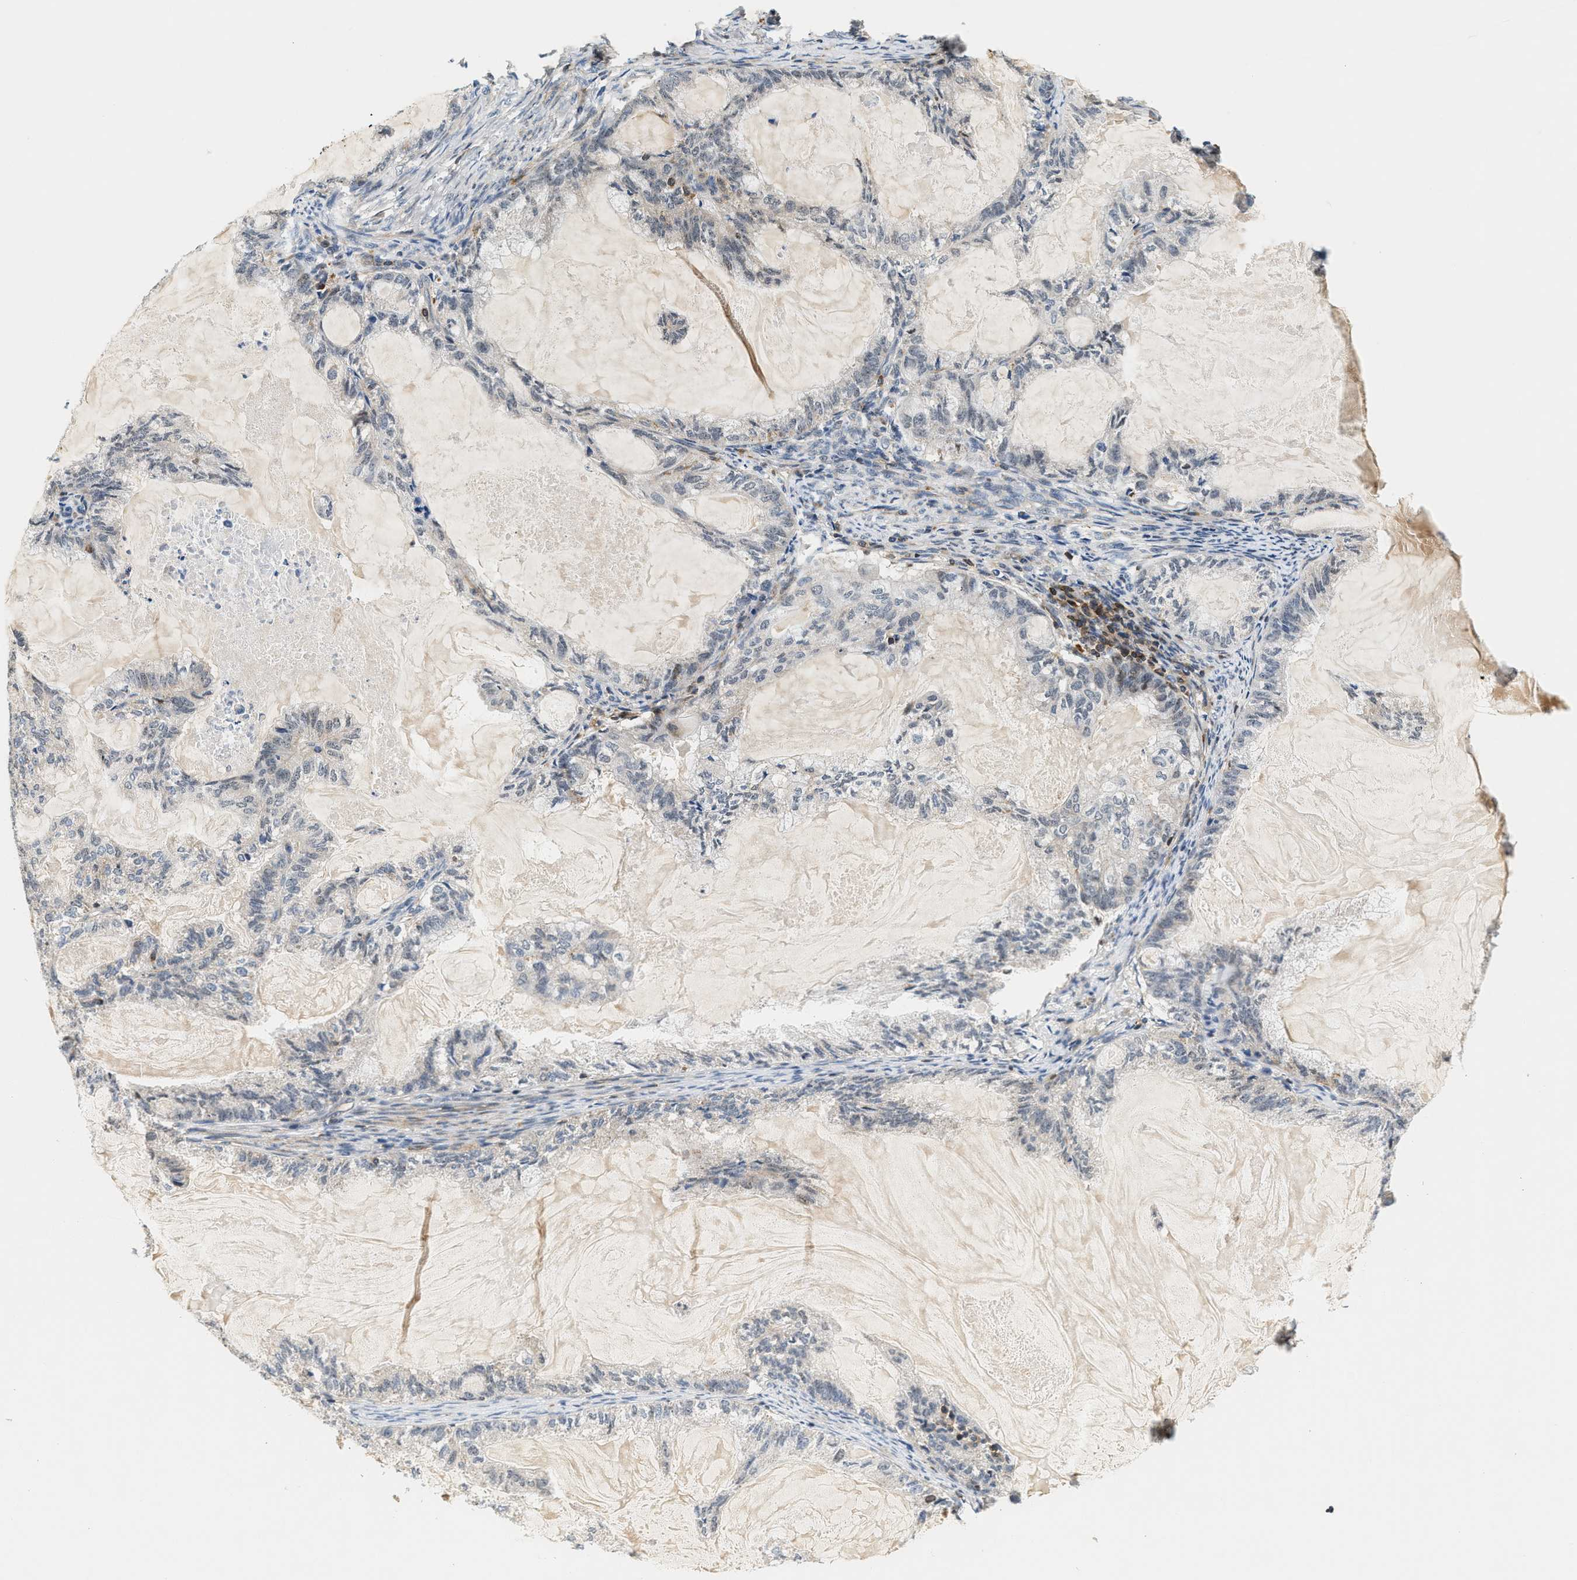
{"staining": {"intensity": "negative", "quantity": "none", "location": "none"}, "tissue": "endometrial cancer", "cell_type": "Tumor cells", "image_type": "cancer", "snomed": [{"axis": "morphology", "description": "Adenocarcinoma, NOS"}, {"axis": "topography", "description": "Endometrium"}], "caption": "A photomicrograph of human adenocarcinoma (endometrial) is negative for staining in tumor cells.", "gene": "SAMD9", "patient": {"sex": "female", "age": 86}}